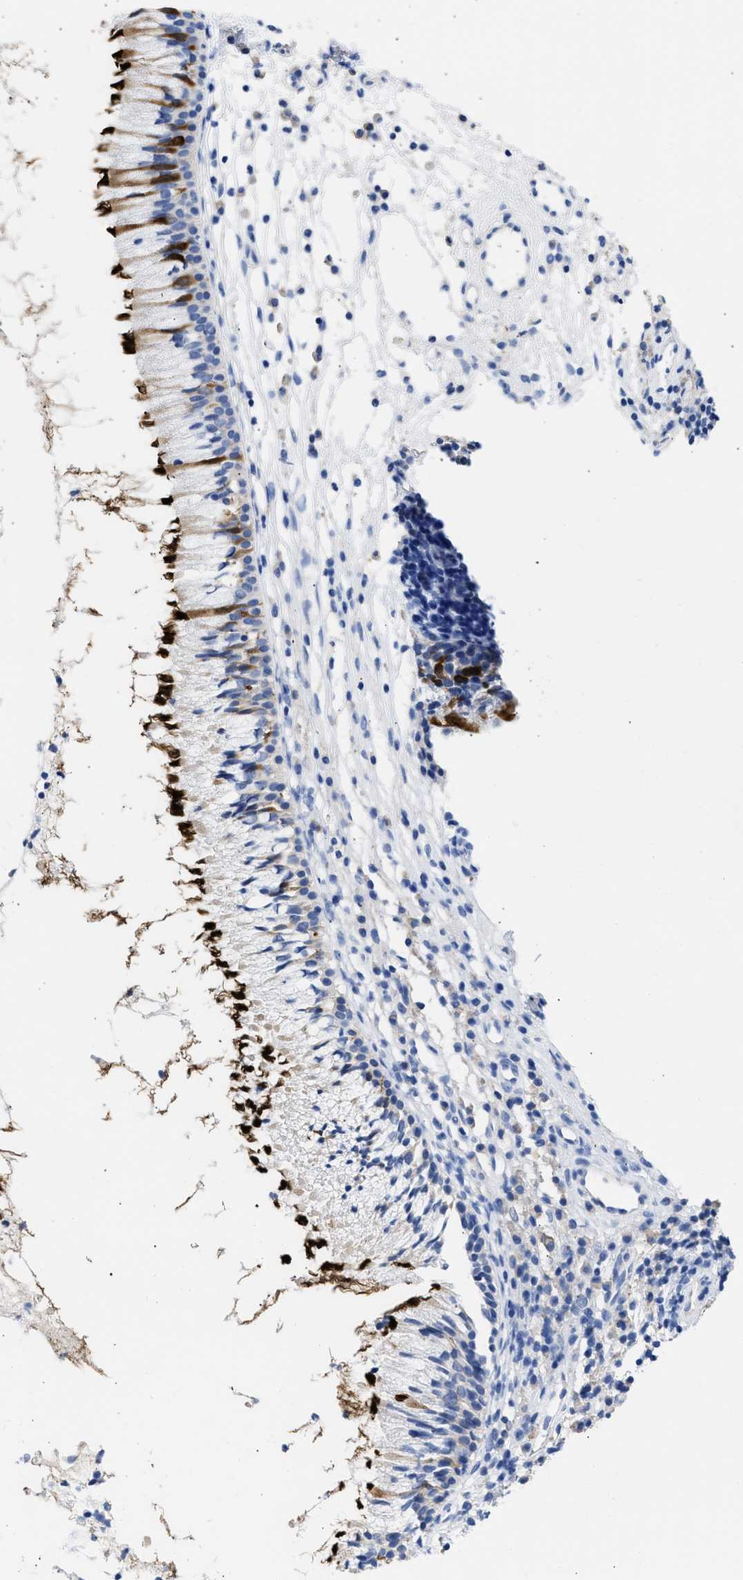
{"staining": {"intensity": "strong", "quantity": "25%-75%", "location": "cytoplasmic/membranous"}, "tissue": "nasopharynx", "cell_type": "Respiratory epithelial cells", "image_type": "normal", "snomed": [{"axis": "morphology", "description": "Normal tissue, NOS"}, {"axis": "topography", "description": "Nasopharynx"}], "caption": "Respiratory epithelial cells reveal strong cytoplasmic/membranous staining in approximately 25%-75% of cells in normal nasopharynx. Nuclei are stained in blue.", "gene": "RSPH1", "patient": {"sex": "male", "age": 21}}